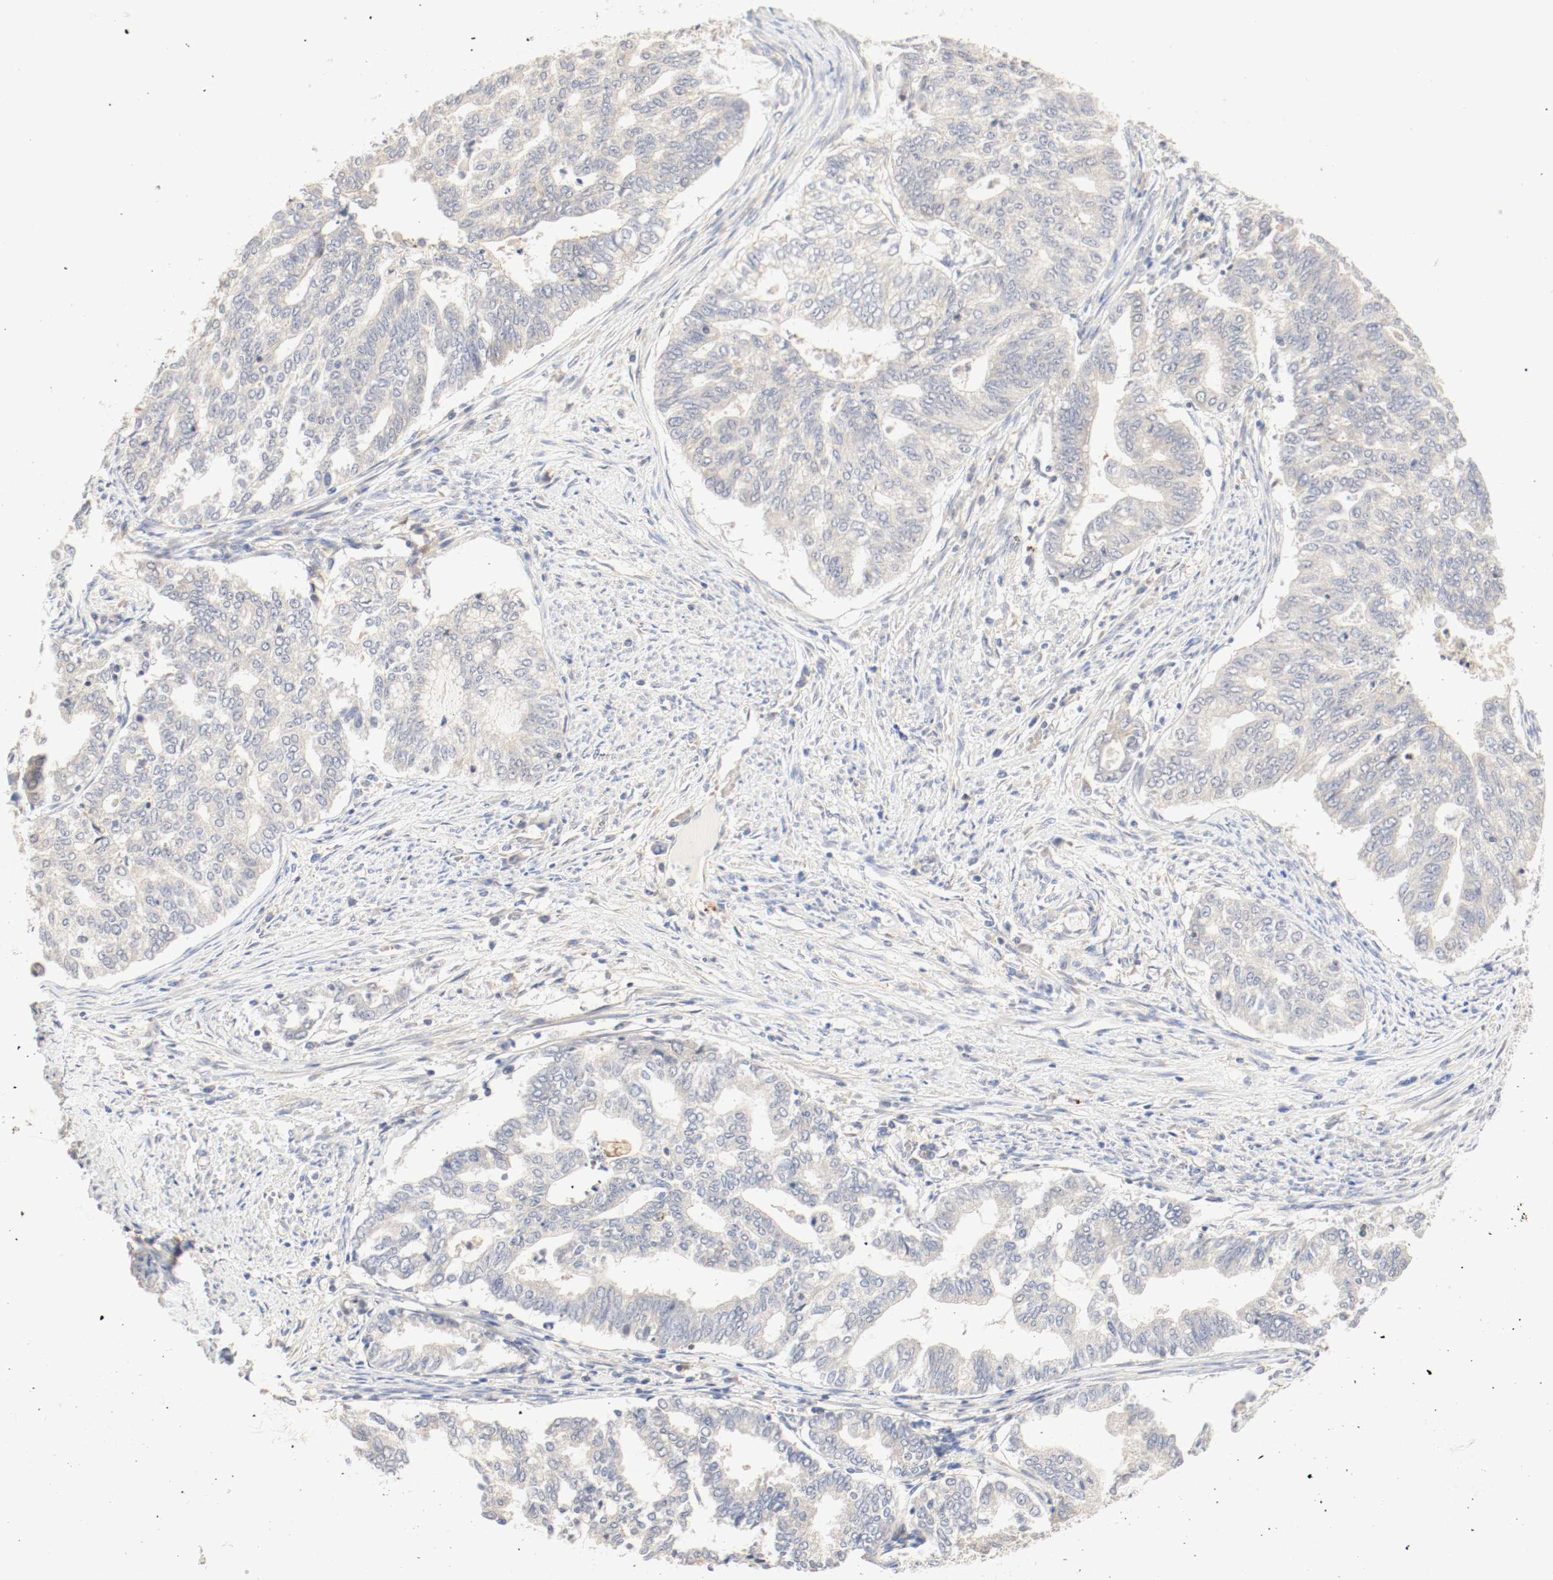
{"staining": {"intensity": "weak", "quantity": "<25%", "location": "cytoplasmic/membranous"}, "tissue": "endometrial cancer", "cell_type": "Tumor cells", "image_type": "cancer", "snomed": [{"axis": "morphology", "description": "Adenocarcinoma, NOS"}, {"axis": "topography", "description": "Endometrium"}], "caption": "Tumor cells are negative for protein expression in human endometrial cancer (adenocarcinoma).", "gene": "GIT1", "patient": {"sex": "female", "age": 79}}